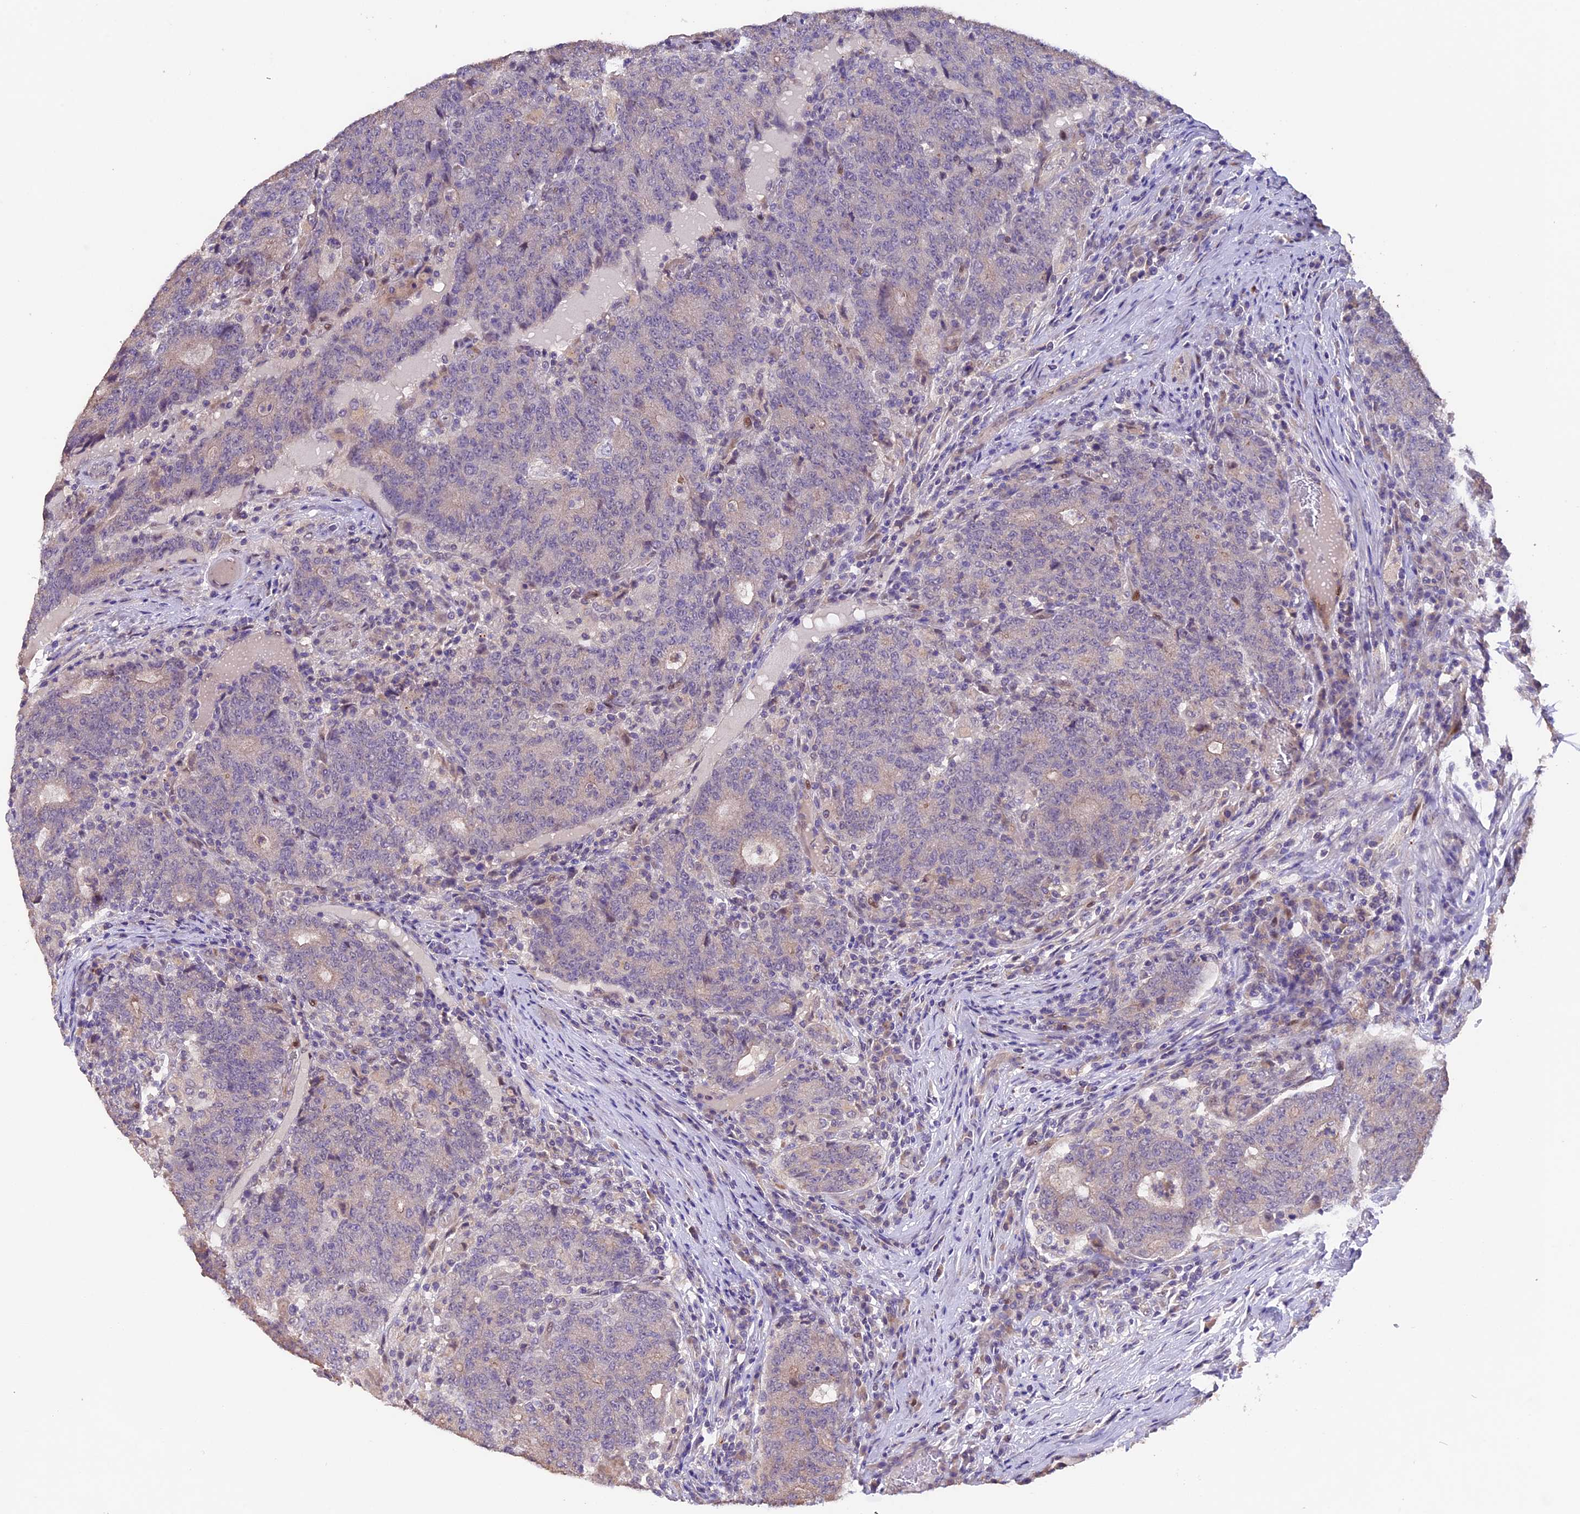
{"staining": {"intensity": "moderate", "quantity": "<25%", "location": "cytoplasmic/membranous"}, "tissue": "colorectal cancer", "cell_type": "Tumor cells", "image_type": "cancer", "snomed": [{"axis": "morphology", "description": "Adenocarcinoma, NOS"}, {"axis": "topography", "description": "Colon"}], "caption": "The immunohistochemical stain shows moderate cytoplasmic/membranous staining in tumor cells of colorectal adenocarcinoma tissue.", "gene": "NCK2", "patient": {"sex": "female", "age": 75}}